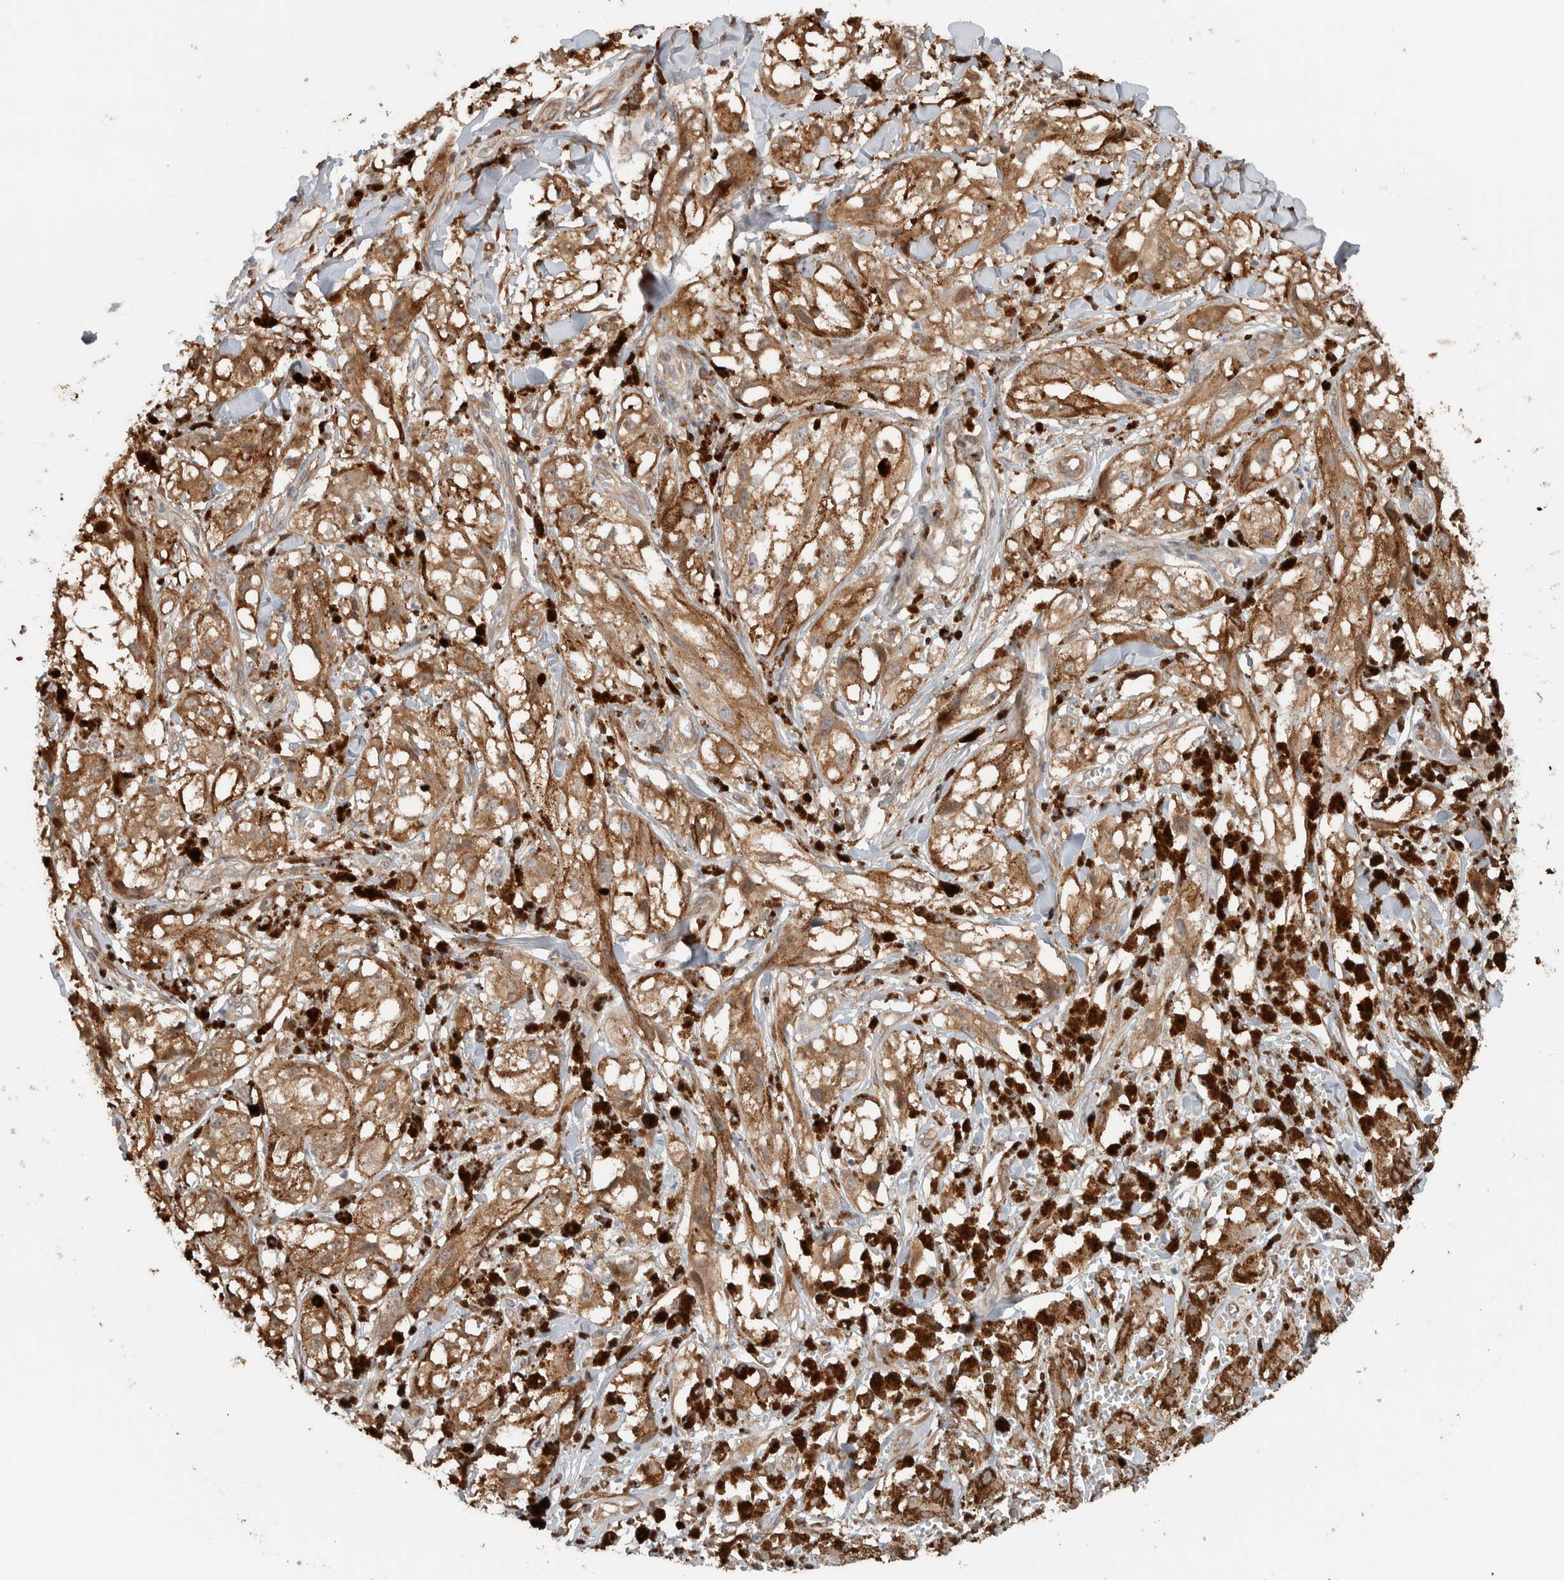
{"staining": {"intensity": "weak", "quantity": ">75%", "location": "cytoplasmic/membranous"}, "tissue": "melanoma", "cell_type": "Tumor cells", "image_type": "cancer", "snomed": [{"axis": "morphology", "description": "Malignant melanoma, NOS"}, {"axis": "topography", "description": "Skin"}], "caption": "Protein expression analysis of human melanoma reveals weak cytoplasmic/membranous expression in about >75% of tumor cells.", "gene": "CNTROB", "patient": {"sex": "male", "age": 88}}